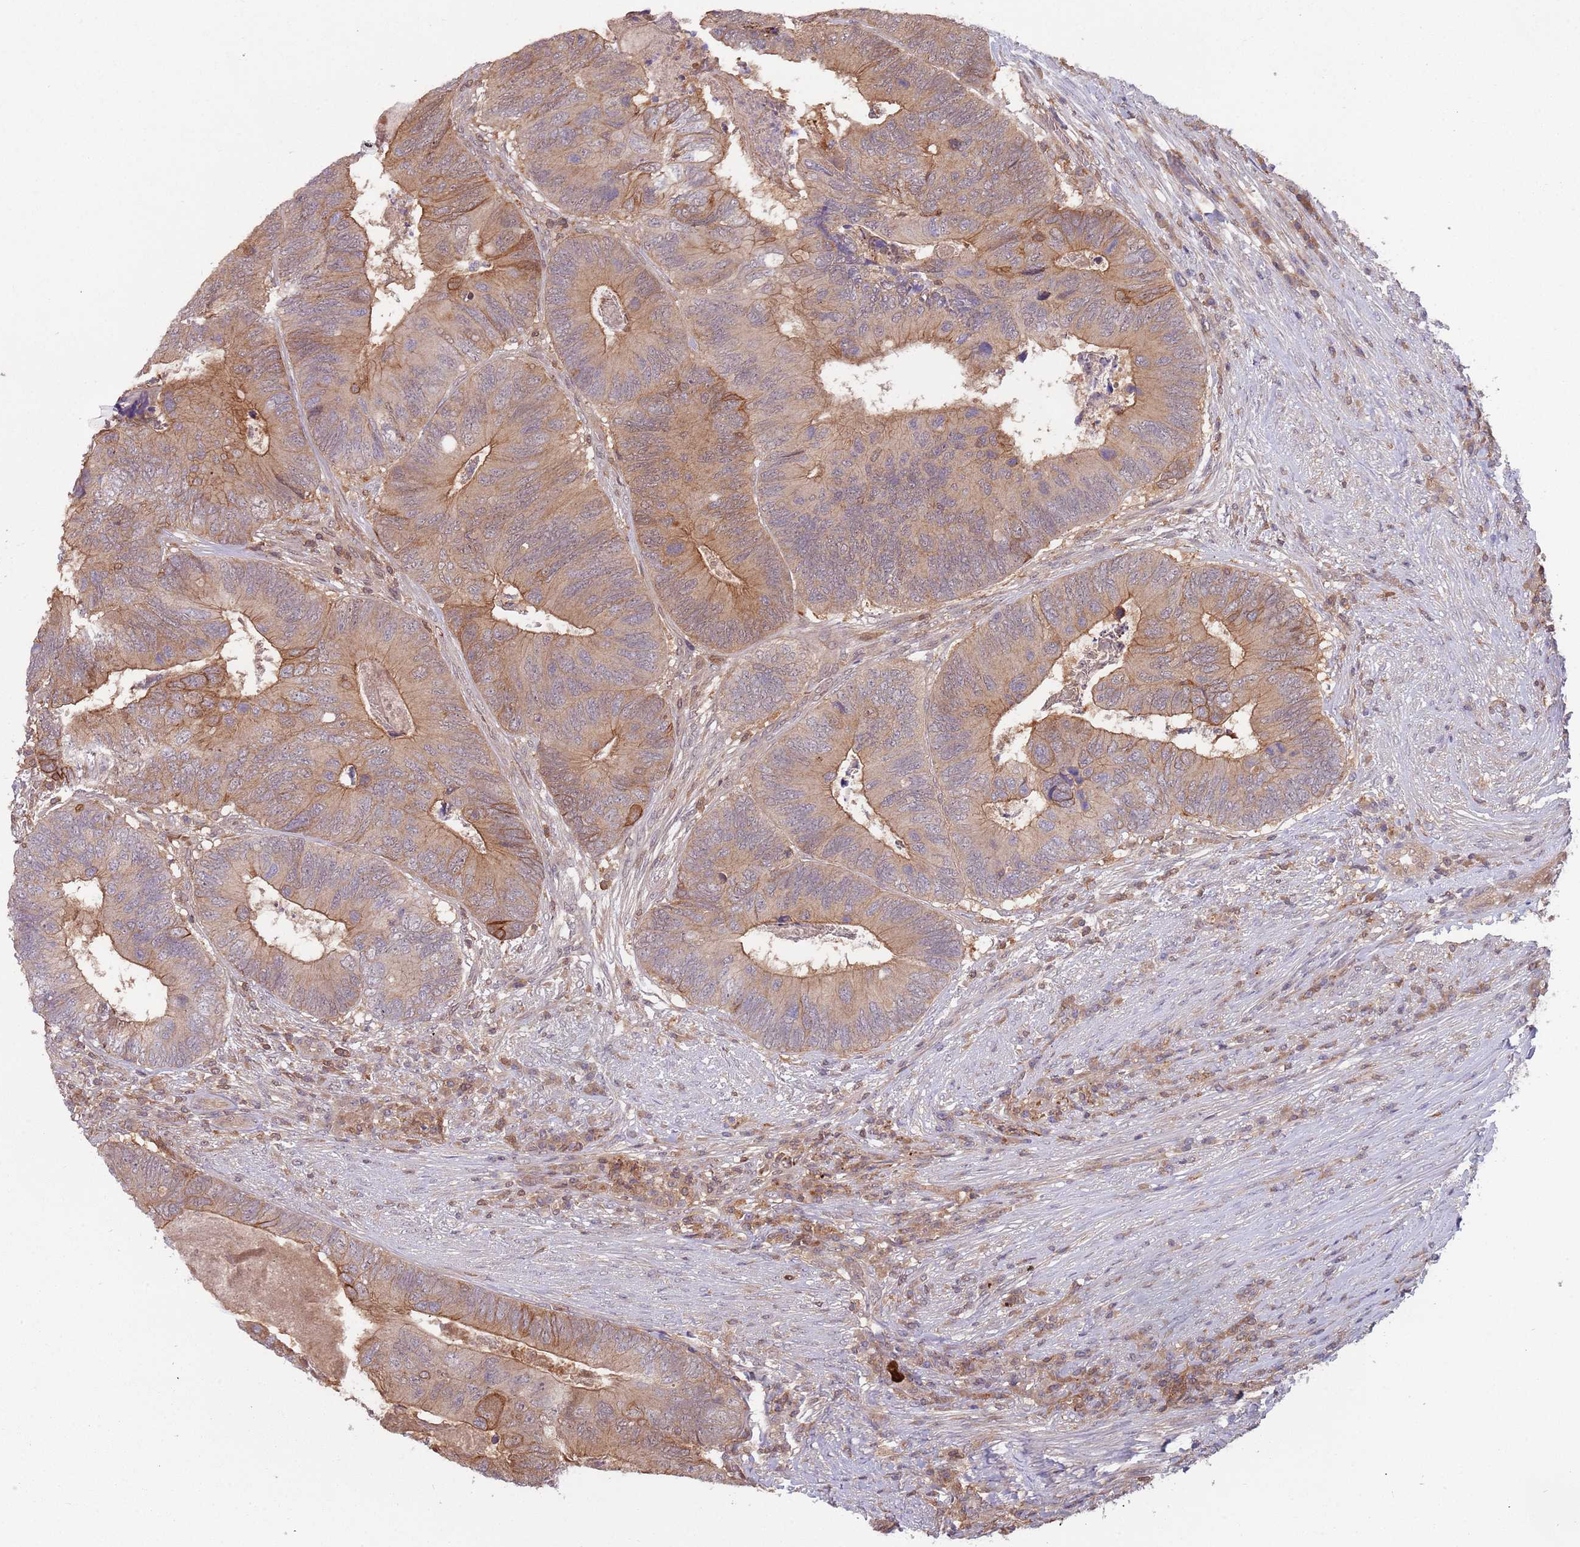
{"staining": {"intensity": "moderate", "quantity": ">75%", "location": "cytoplasmic/membranous"}, "tissue": "colorectal cancer", "cell_type": "Tumor cells", "image_type": "cancer", "snomed": [{"axis": "morphology", "description": "Adenocarcinoma, NOS"}, {"axis": "topography", "description": "Colon"}], "caption": "This histopathology image exhibits immunohistochemistry staining of human colorectal cancer, with medium moderate cytoplasmic/membranous positivity in about >75% of tumor cells.", "gene": "GSDMD", "patient": {"sex": "female", "age": 67}}